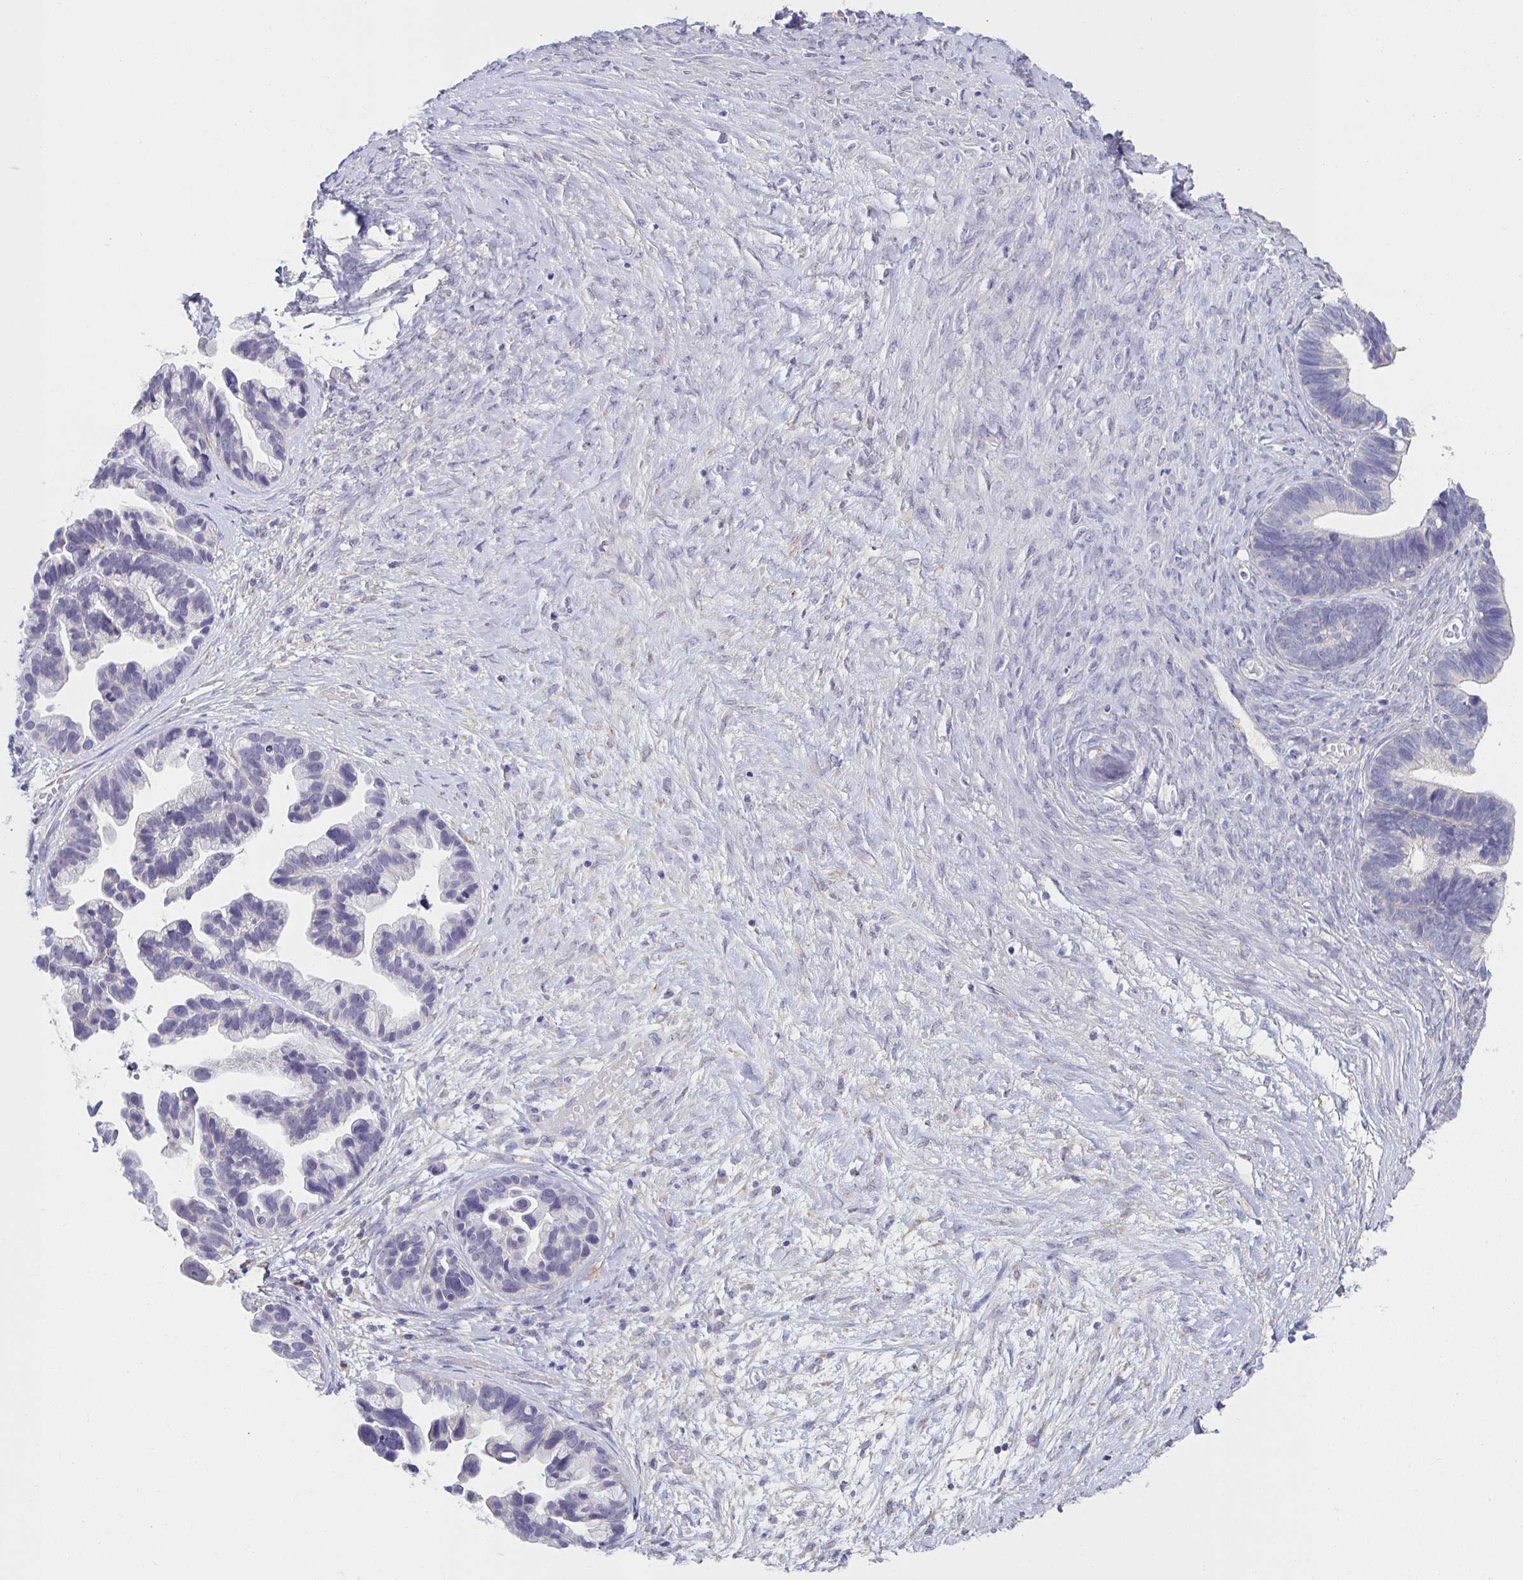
{"staining": {"intensity": "negative", "quantity": "none", "location": "none"}, "tissue": "ovarian cancer", "cell_type": "Tumor cells", "image_type": "cancer", "snomed": [{"axis": "morphology", "description": "Cystadenocarcinoma, serous, NOS"}, {"axis": "topography", "description": "Ovary"}], "caption": "High magnification brightfield microscopy of ovarian cancer stained with DAB (brown) and counterstained with hematoxylin (blue): tumor cells show no significant expression.", "gene": "CXCR1", "patient": {"sex": "female", "age": 56}}